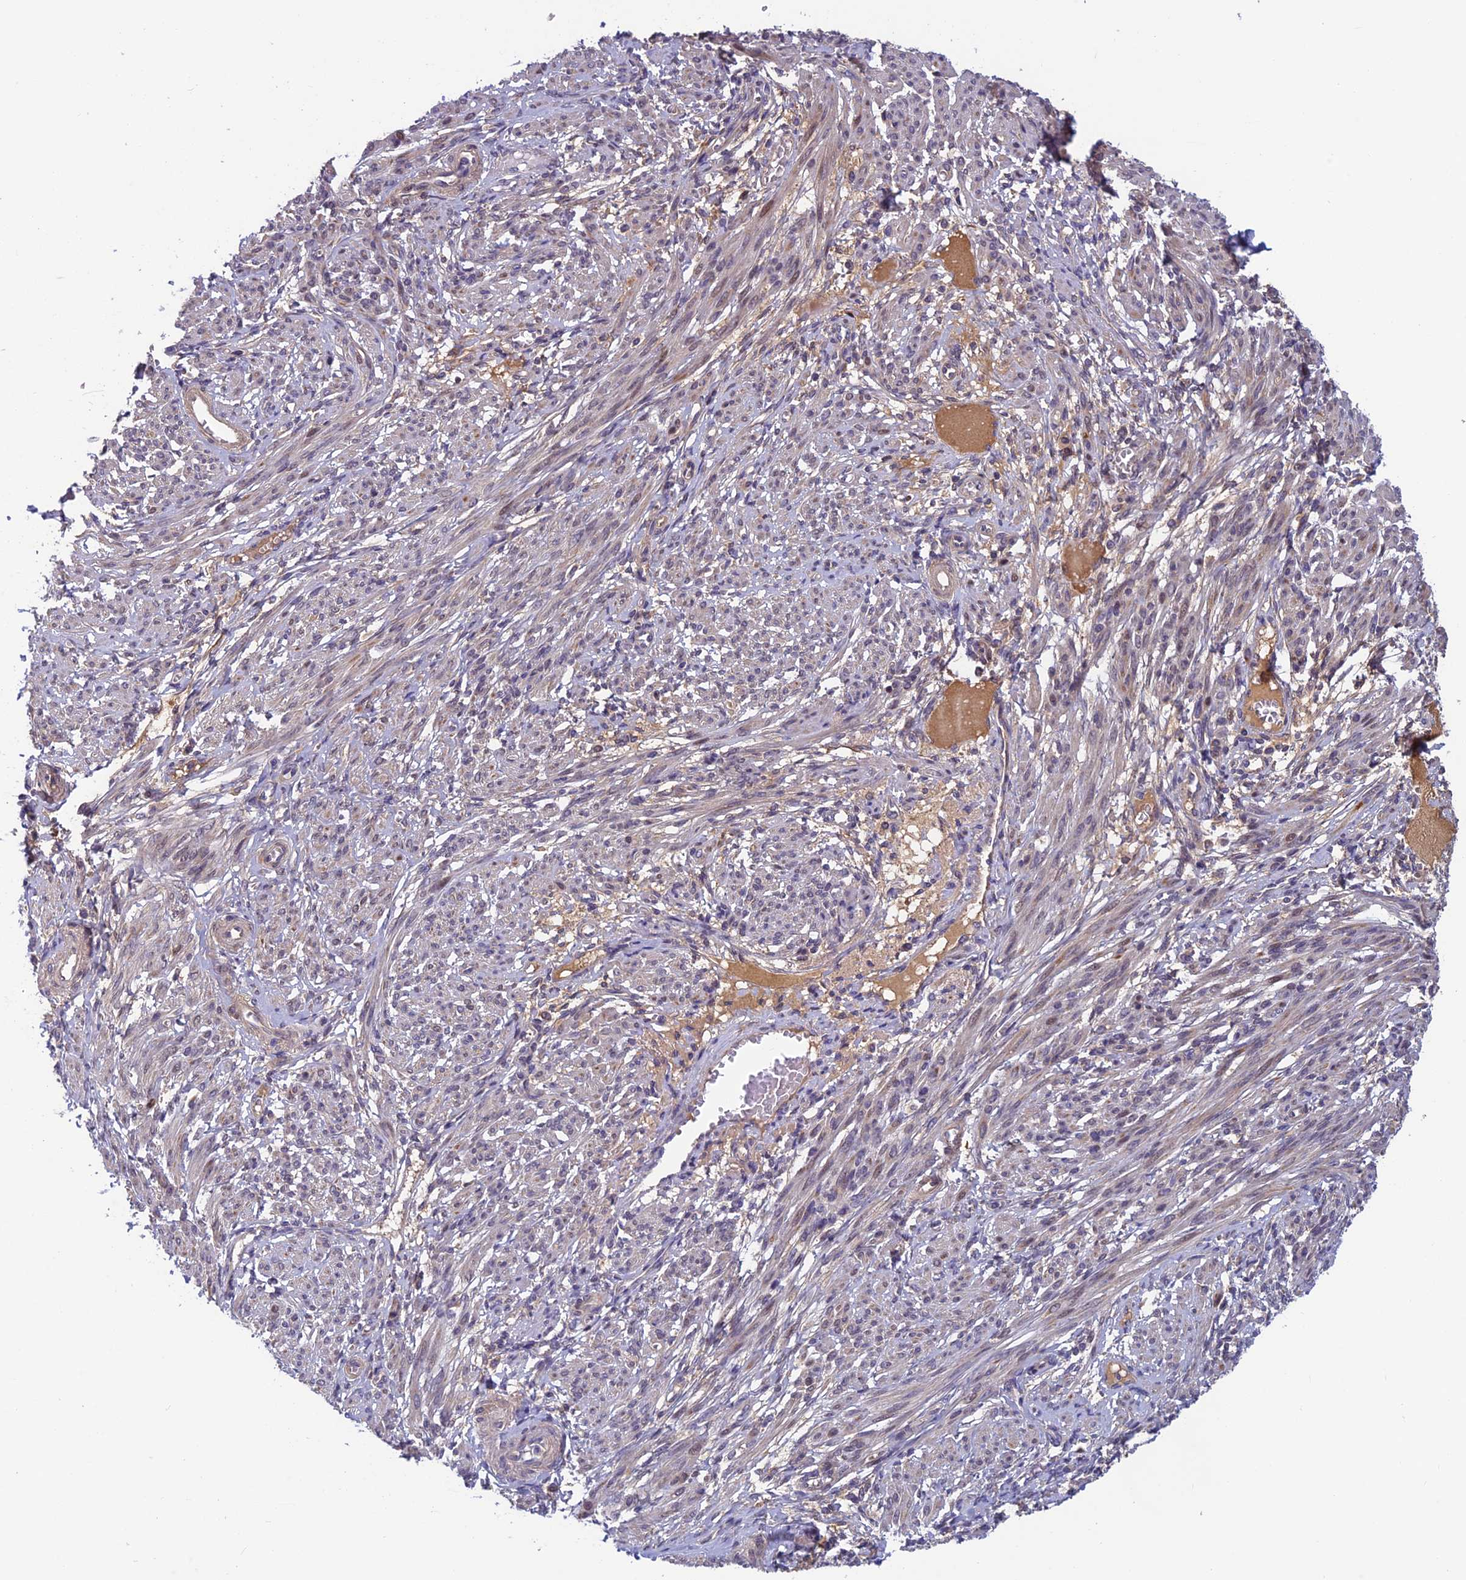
{"staining": {"intensity": "moderate", "quantity": "<25%", "location": "cytoplasmic/membranous"}, "tissue": "smooth muscle", "cell_type": "Smooth muscle cells", "image_type": "normal", "snomed": [{"axis": "morphology", "description": "Normal tissue, NOS"}, {"axis": "topography", "description": "Smooth muscle"}], "caption": "Normal smooth muscle shows moderate cytoplasmic/membranous expression in about <25% of smooth muscle cells.", "gene": "CCDC15", "patient": {"sex": "female", "age": 39}}